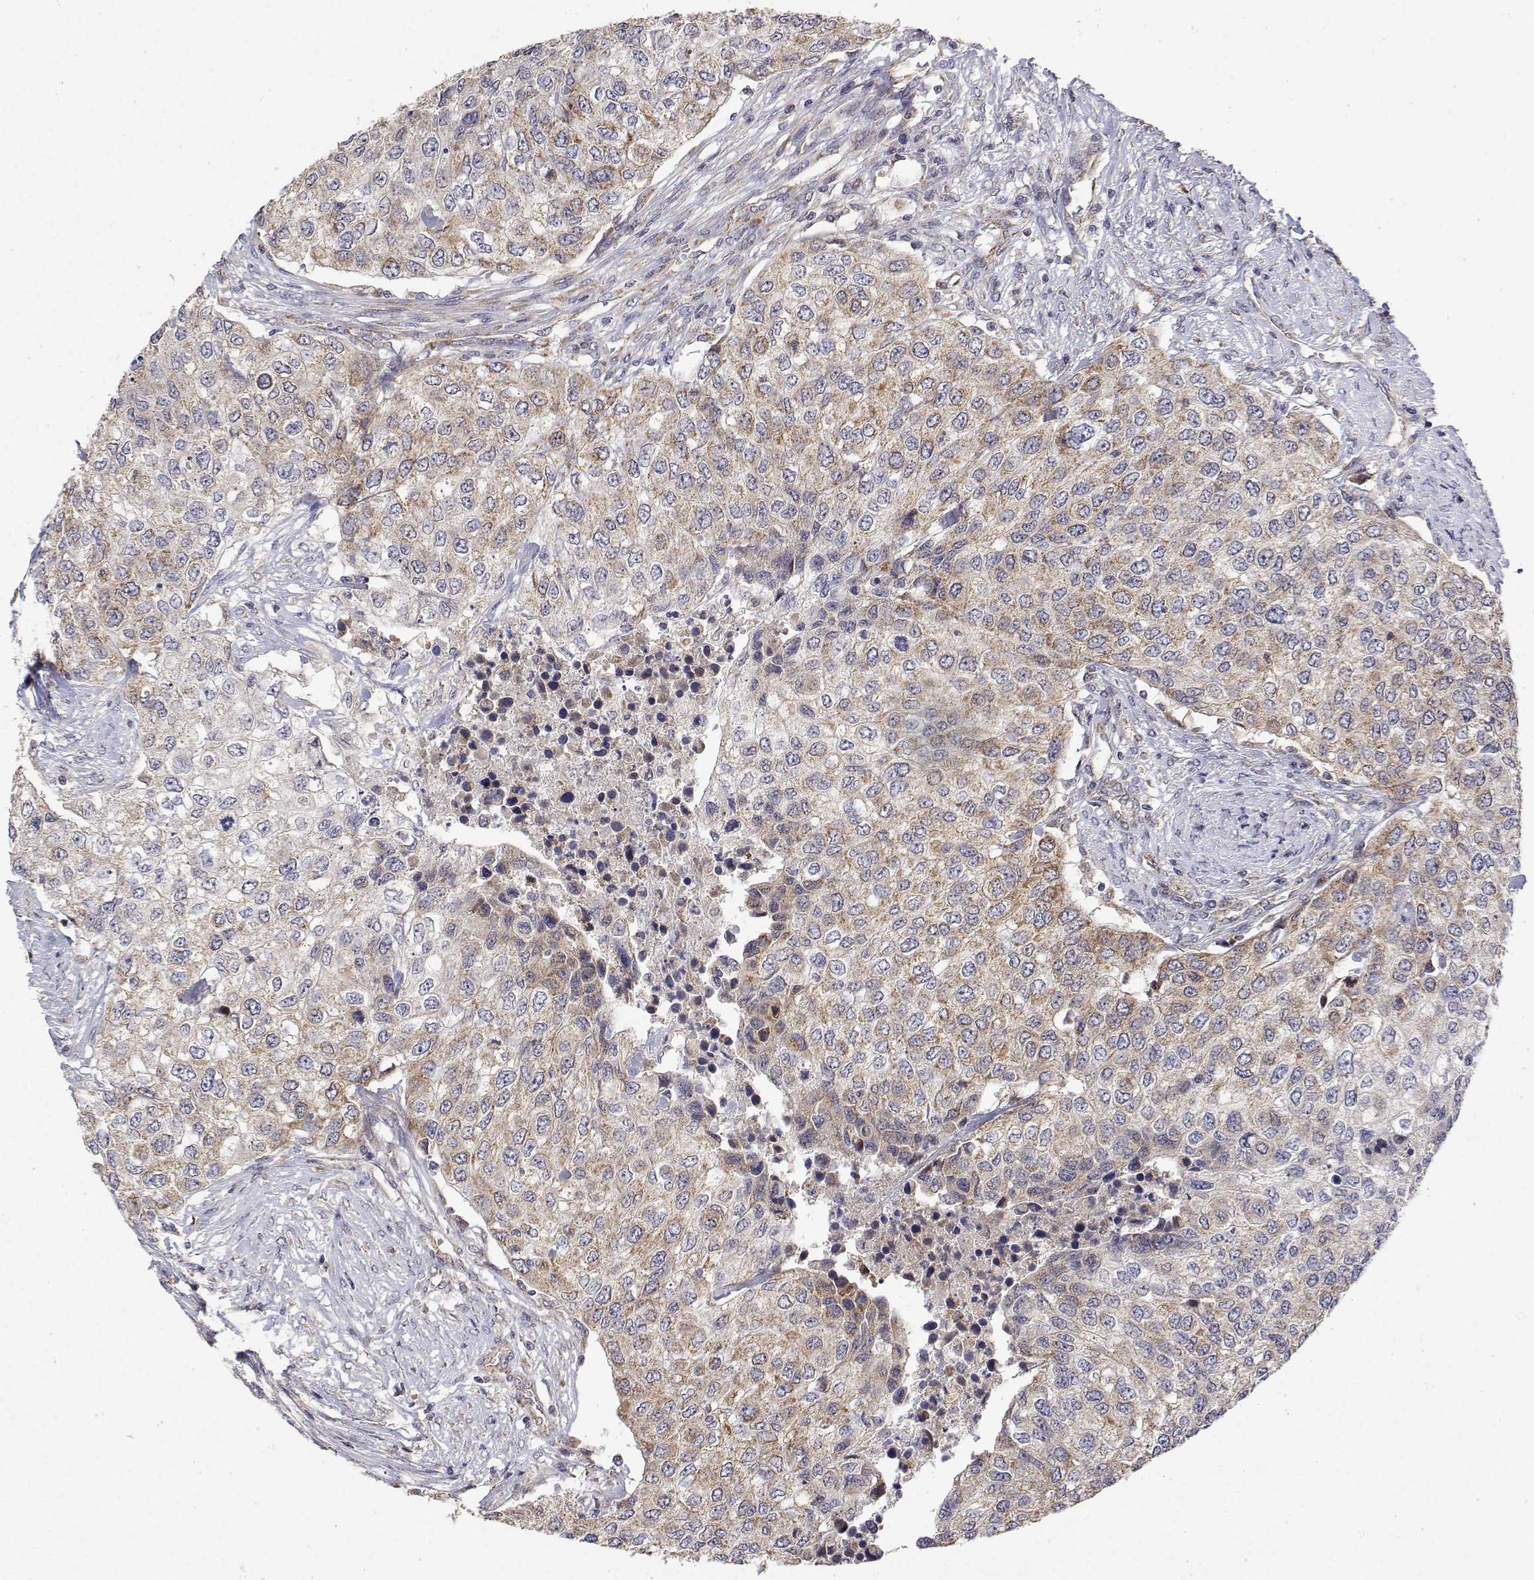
{"staining": {"intensity": "weak", "quantity": ">75%", "location": "cytoplasmic/membranous"}, "tissue": "urothelial cancer", "cell_type": "Tumor cells", "image_type": "cancer", "snomed": [{"axis": "morphology", "description": "Urothelial carcinoma, High grade"}, {"axis": "topography", "description": "Urinary bladder"}], "caption": "This is a photomicrograph of immunohistochemistry (IHC) staining of urothelial carcinoma (high-grade), which shows weak positivity in the cytoplasmic/membranous of tumor cells.", "gene": "GADD45GIP1", "patient": {"sex": "female", "age": 78}}